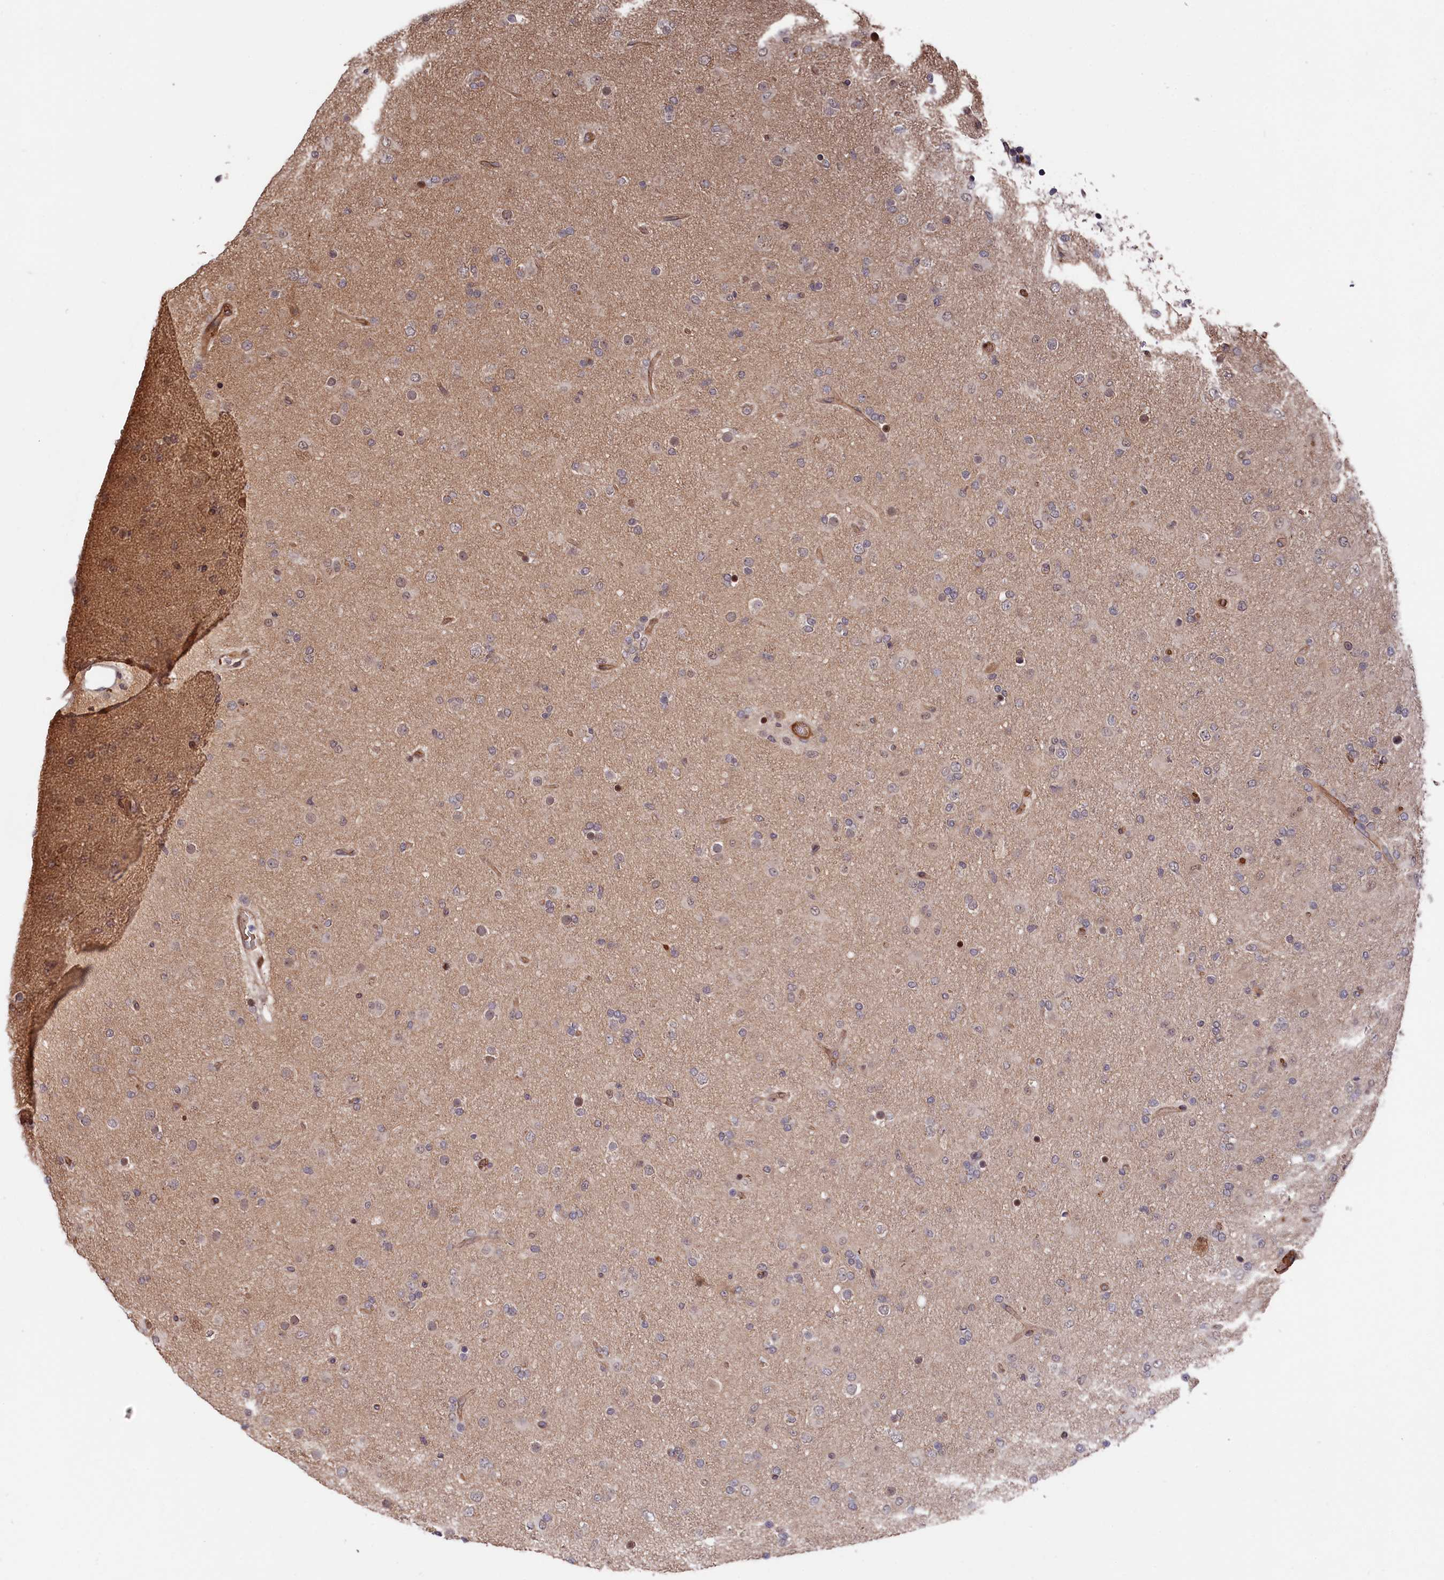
{"staining": {"intensity": "negative", "quantity": "none", "location": "none"}, "tissue": "glioma", "cell_type": "Tumor cells", "image_type": "cancer", "snomed": [{"axis": "morphology", "description": "Glioma, malignant, Low grade"}, {"axis": "topography", "description": "Brain"}], "caption": "Tumor cells are negative for protein expression in human low-grade glioma (malignant).", "gene": "TNKS1BP1", "patient": {"sex": "male", "age": 65}}